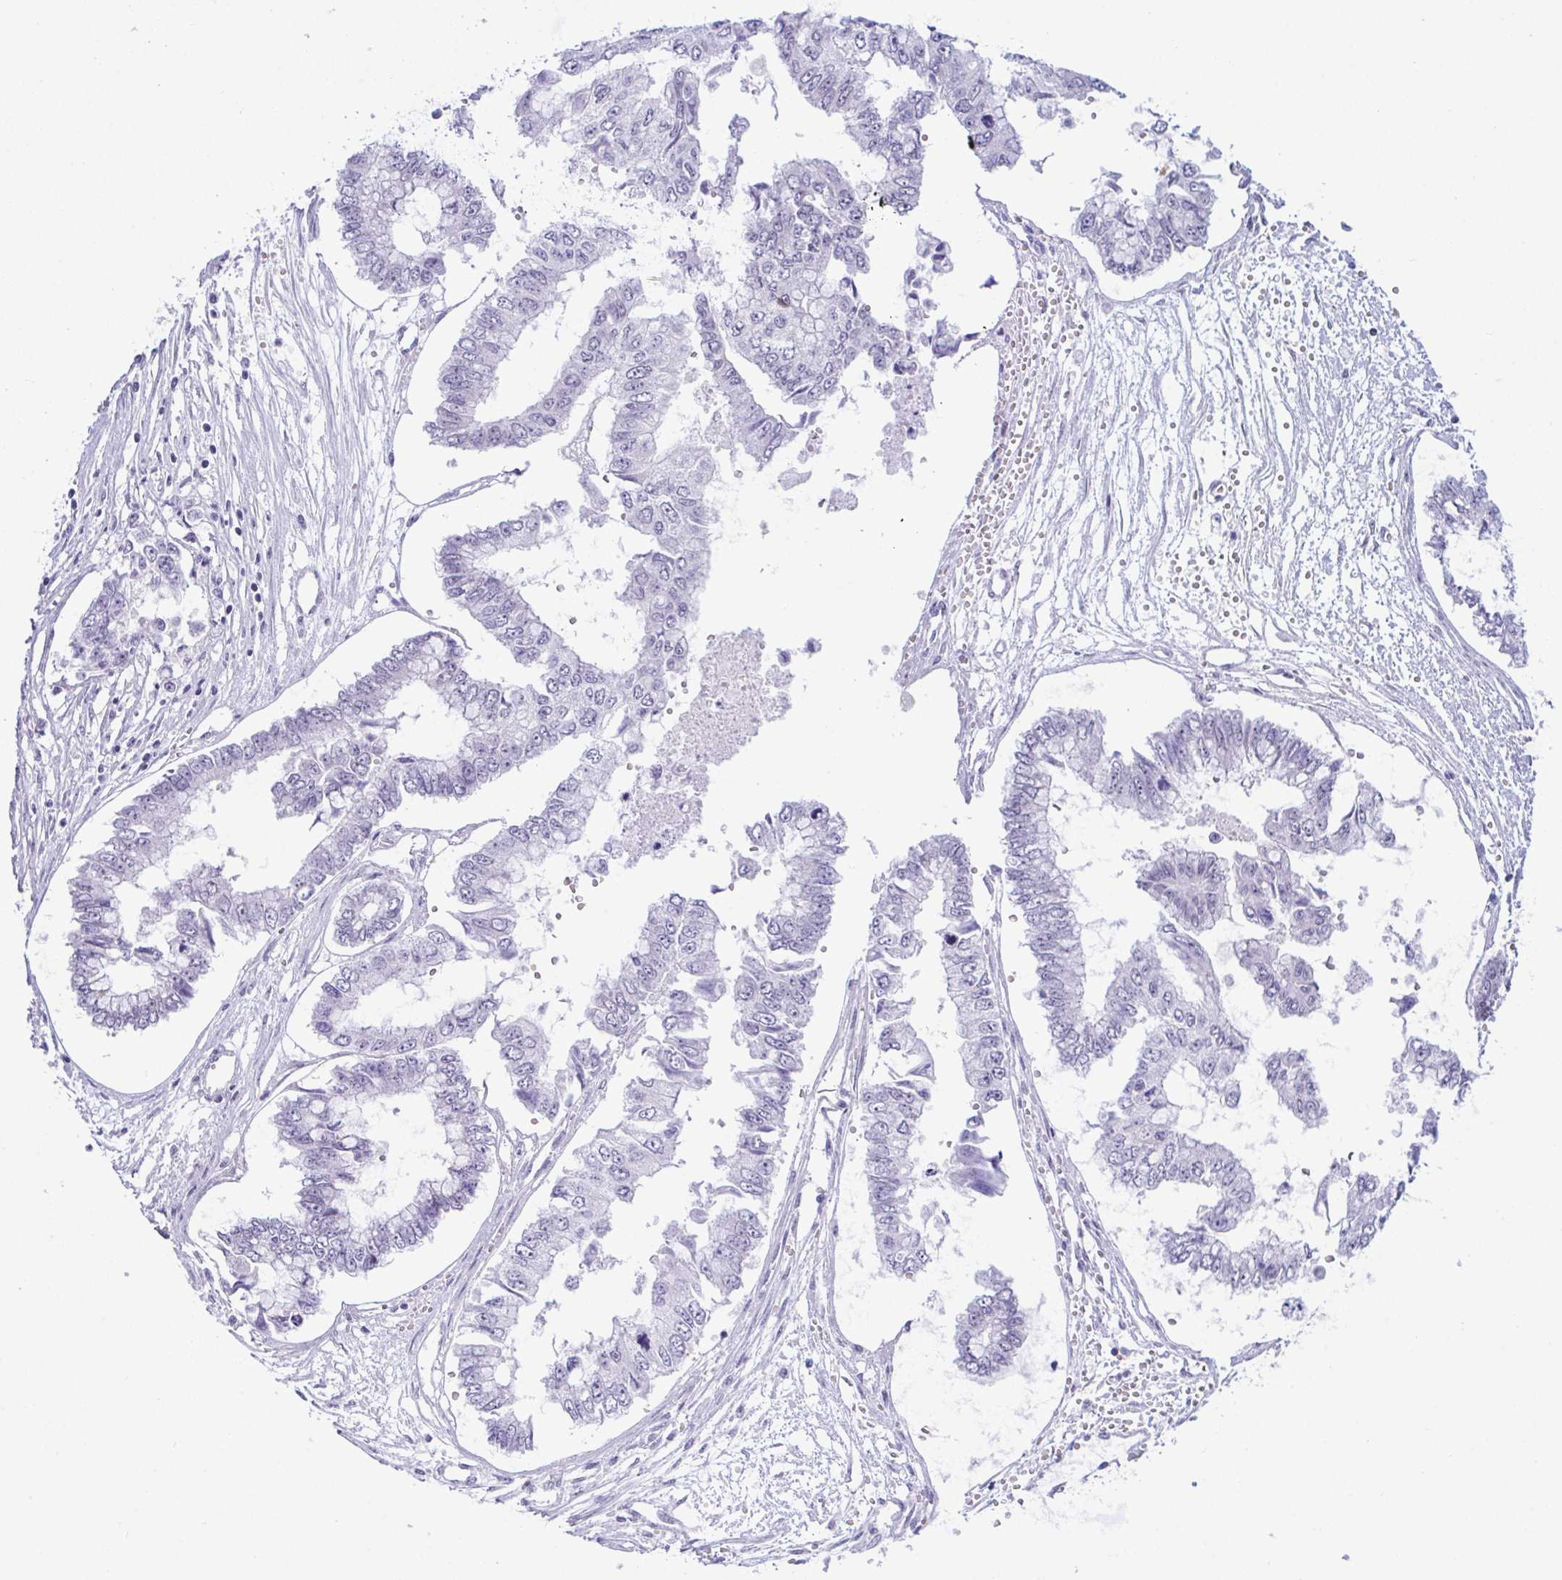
{"staining": {"intensity": "negative", "quantity": "none", "location": "none"}, "tissue": "ovarian cancer", "cell_type": "Tumor cells", "image_type": "cancer", "snomed": [{"axis": "morphology", "description": "Cystadenocarcinoma, mucinous, NOS"}, {"axis": "topography", "description": "Ovary"}], "caption": "Ovarian cancer was stained to show a protein in brown. There is no significant staining in tumor cells. (Immunohistochemistry (ihc), brightfield microscopy, high magnification).", "gene": "USP35", "patient": {"sex": "female", "age": 72}}